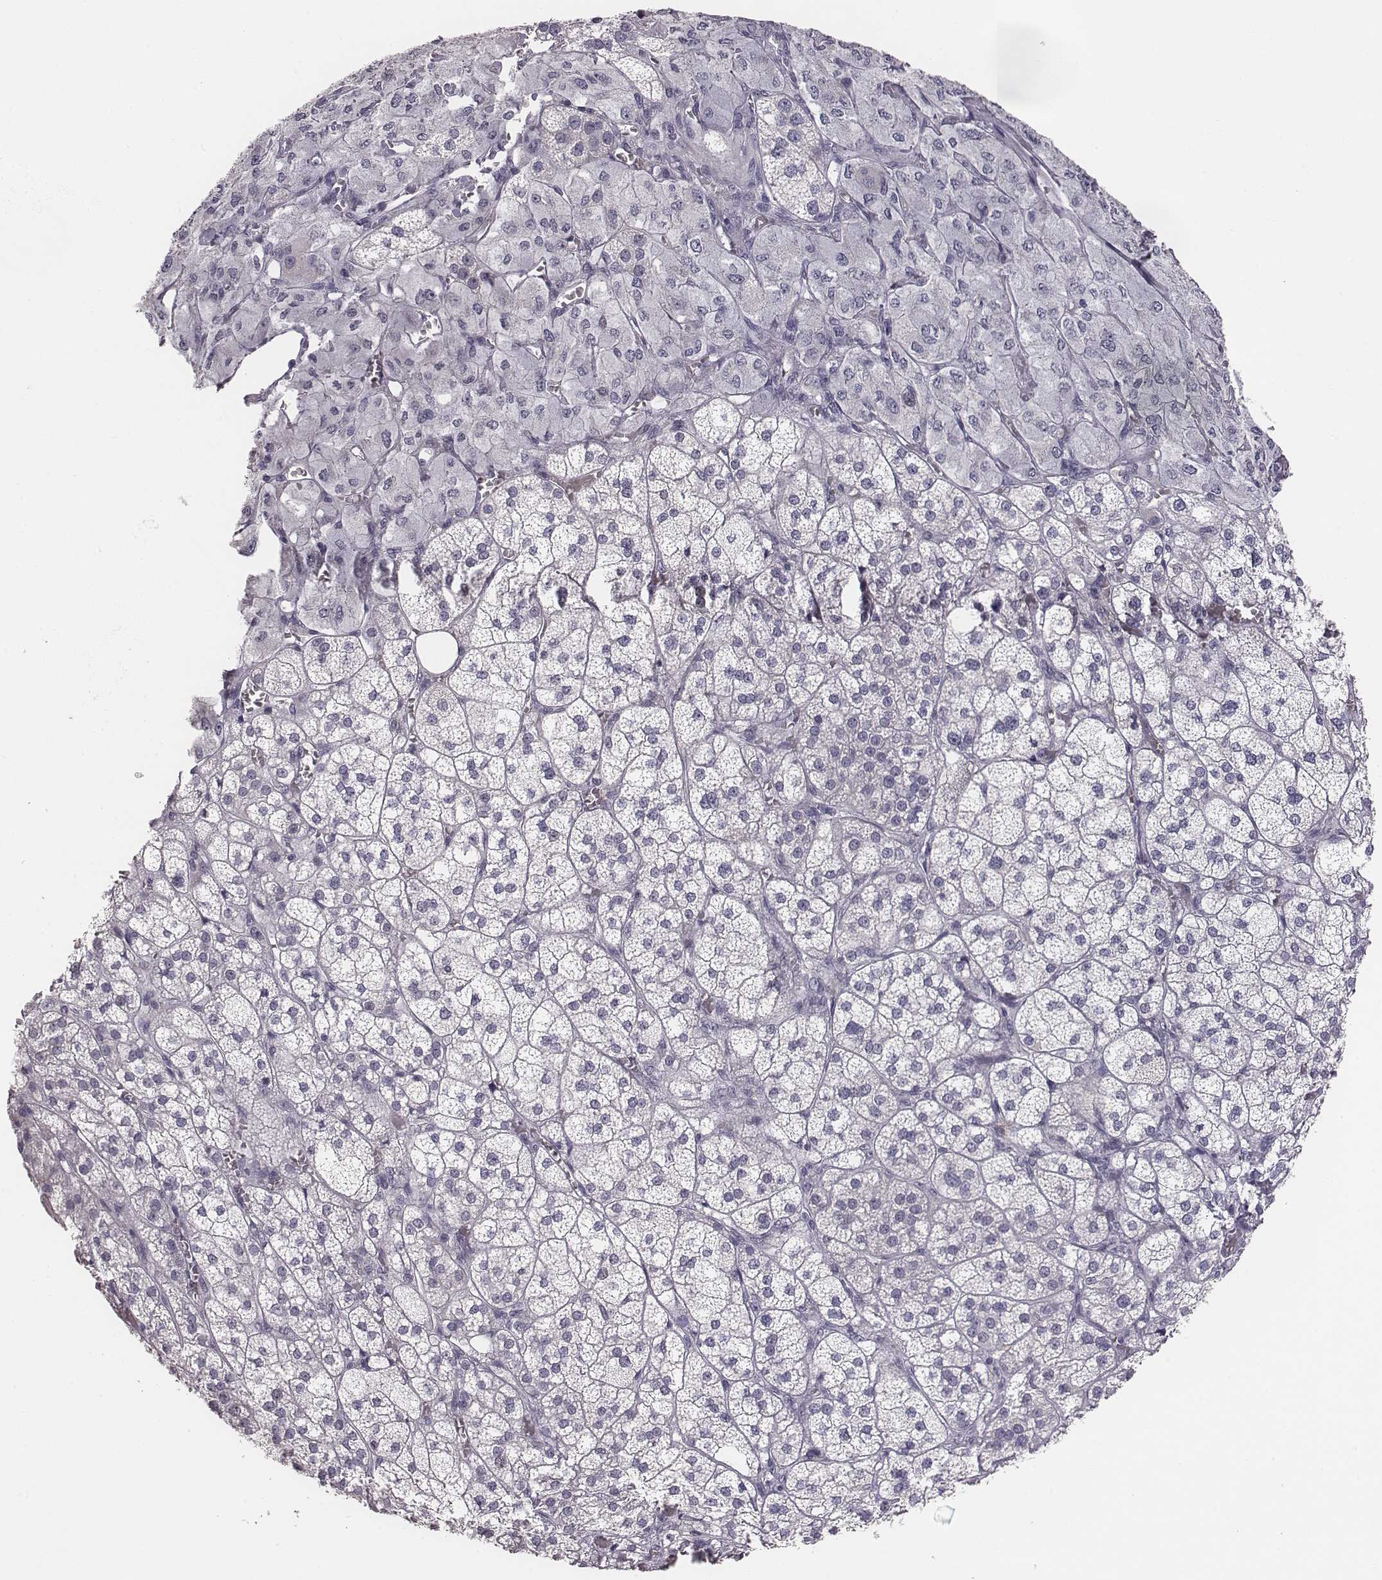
{"staining": {"intensity": "negative", "quantity": "none", "location": "none"}, "tissue": "adrenal gland", "cell_type": "Glandular cells", "image_type": "normal", "snomed": [{"axis": "morphology", "description": "Normal tissue, NOS"}, {"axis": "topography", "description": "Adrenal gland"}], "caption": "IHC histopathology image of normal adrenal gland: human adrenal gland stained with DAB (3,3'-diaminobenzidine) reveals no significant protein expression in glandular cells.", "gene": "NIFK", "patient": {"sex": "female", "age": 60}}